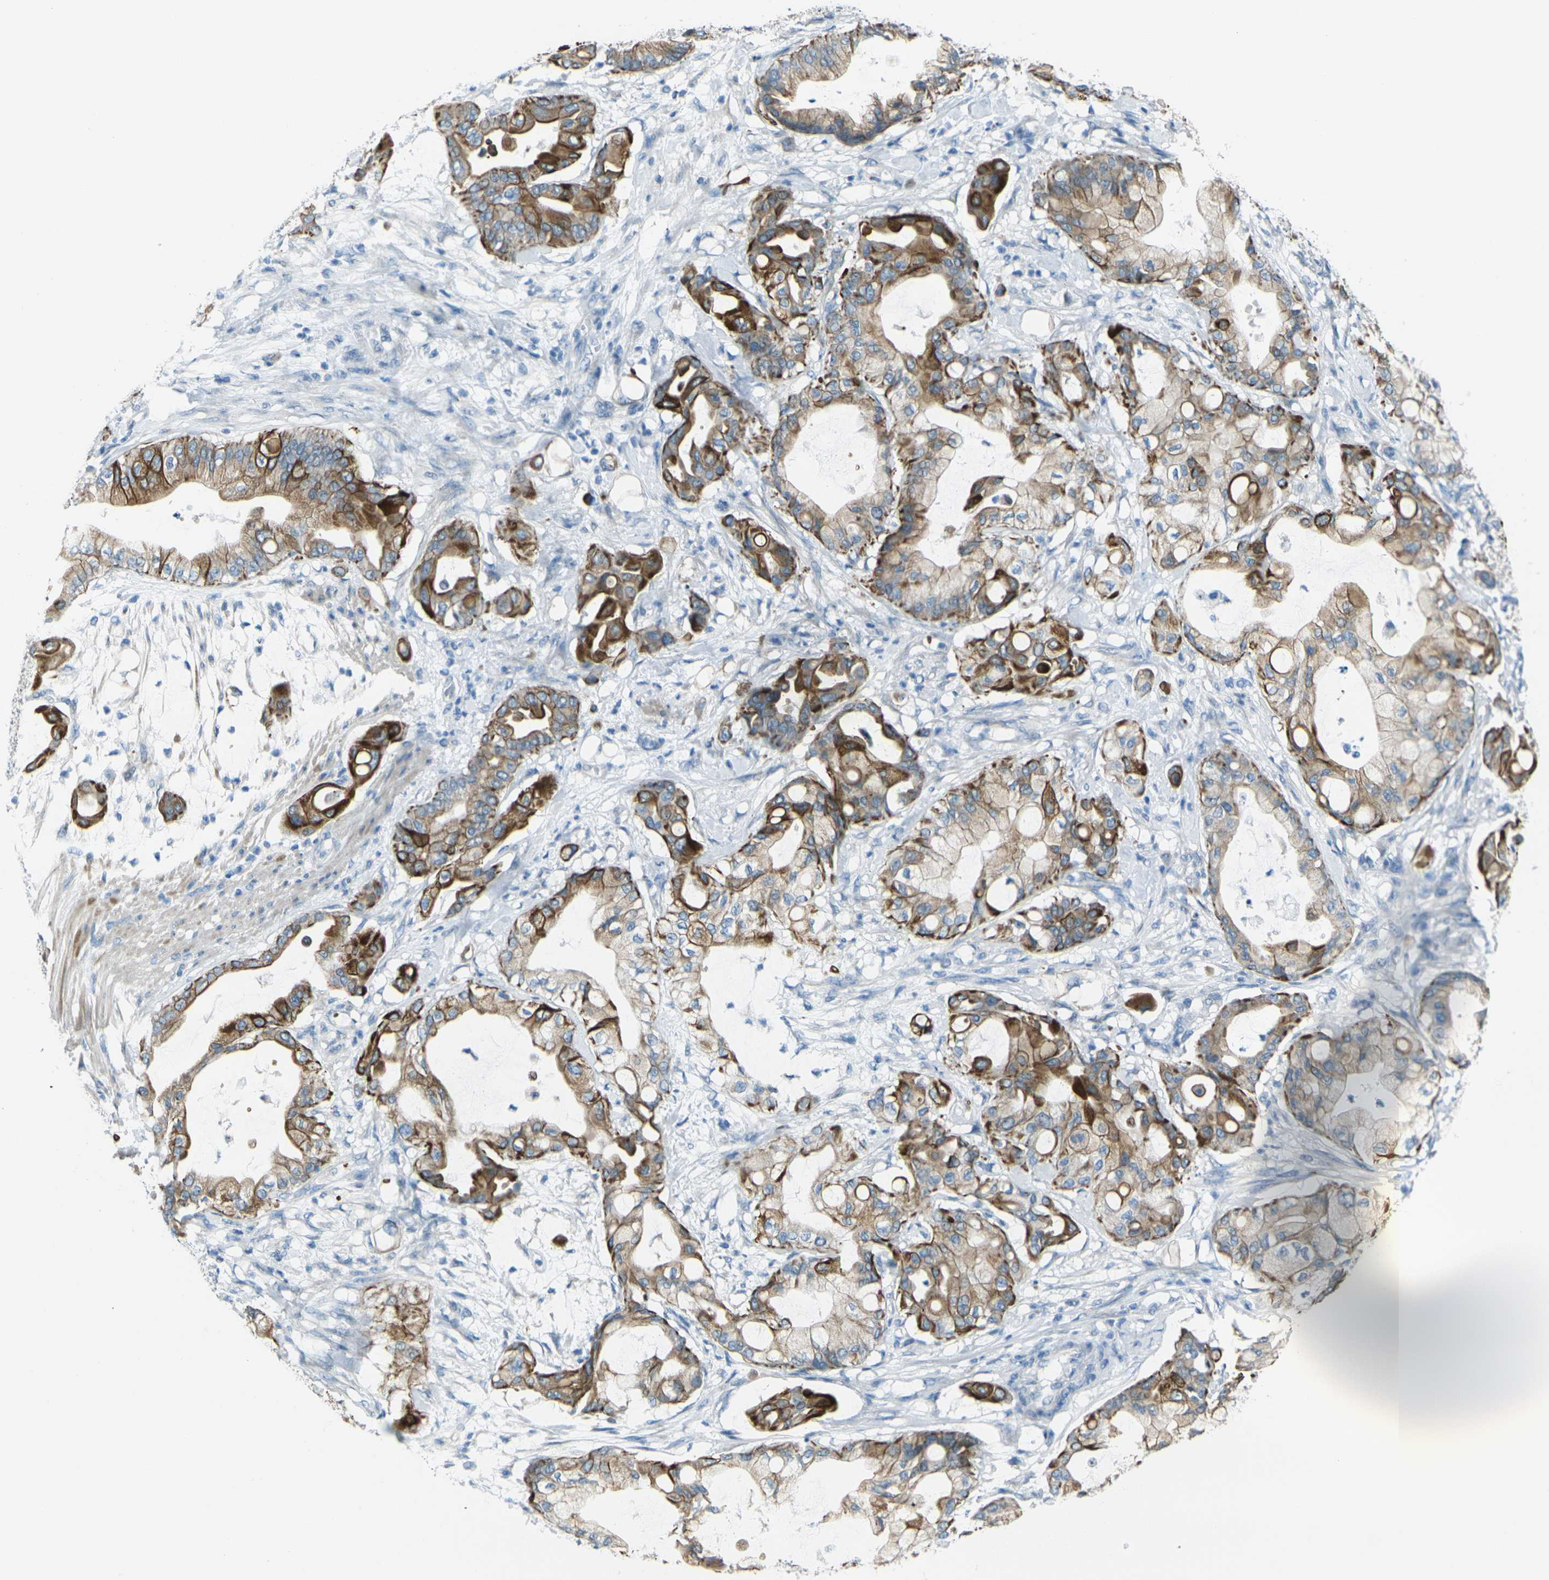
{"staining": {"intensity": "strong", "quantity": ">75%", "location": "cytoplasmic/membranous"}, "tissue": "pancreatic cancer", "cell_type": "Tumor cells", "image_type": "cancer", "snomed": [{"axis": "morphology", "description": "Adenocarcinoma, NOS"}, {"axis": "morphology", "description": "Adenocarcinoma, metastatic, NOS"}, {"axis": "topography", "description": "Lymph node"}, {"axis": "topography", "description": "Pancreas"}, {"axis": "topography", "description": "Duodenum"}], "caption": "Strong cytoplasmic/membranous protein positivity is appreciated in about >75% of tumor cells in pancreatic cancer.", "gene": "ANKRD46", "patient": {"sex": "female", "age": 64}}